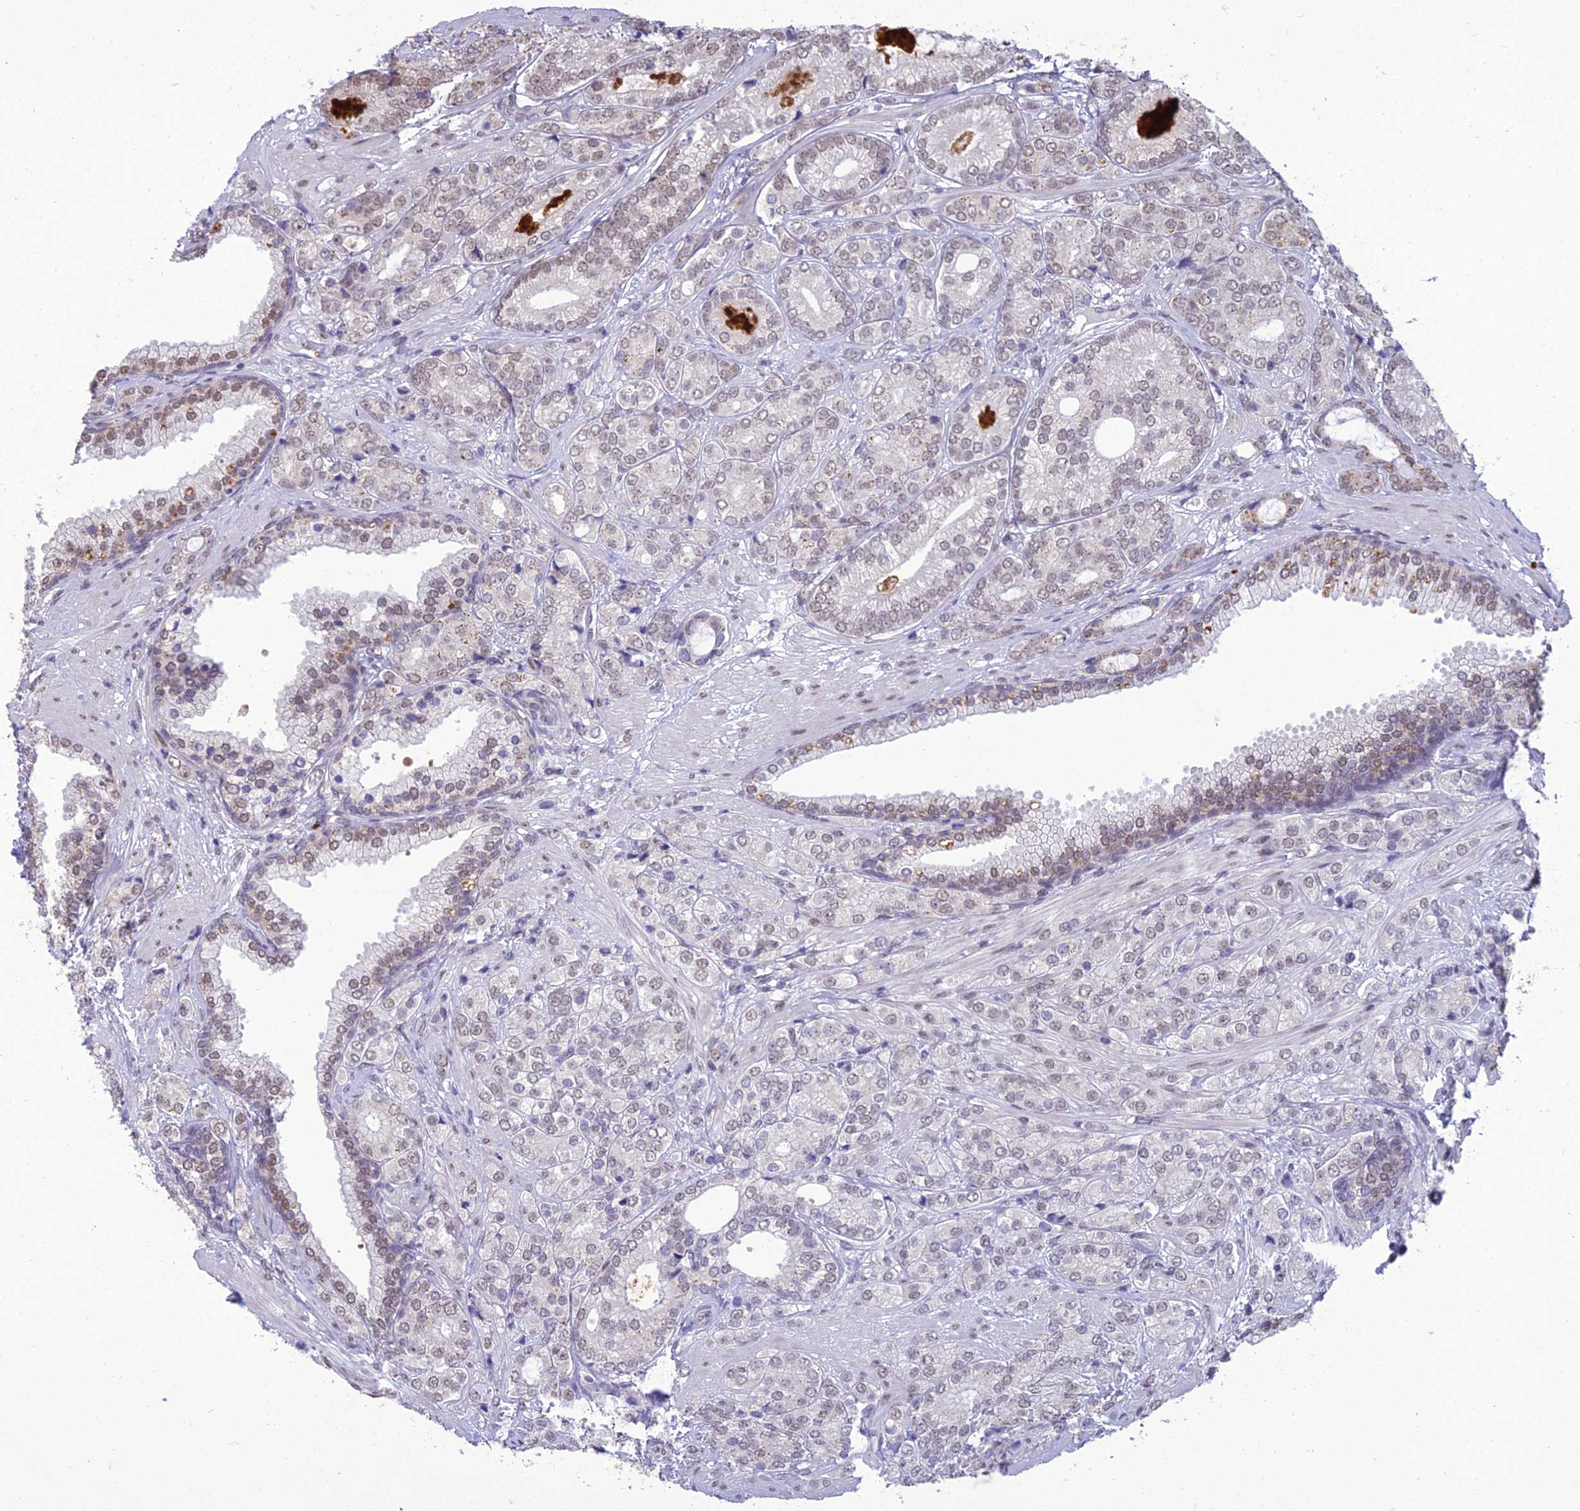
{"staining": {"intensity": "weak", "quantity": "<25%", "location": "nuclear"}, "tissue": "prostate cancer", "cell_type": "Tumor cells", "image_type": "cancer", "snomed": [{"axis": "morphology", "description": "Adenocarcinoma, High grade"}, {"axis": "topography", "description": "Prostate"}], "caption": "DAB immunohistochemical staining of prostate cancer (adenocarcinoma (high-grade)) demonstrates no significant expression in tumor cells.", "gene": "RANBP3", "patient": {"sex": "male", "age": 60}}